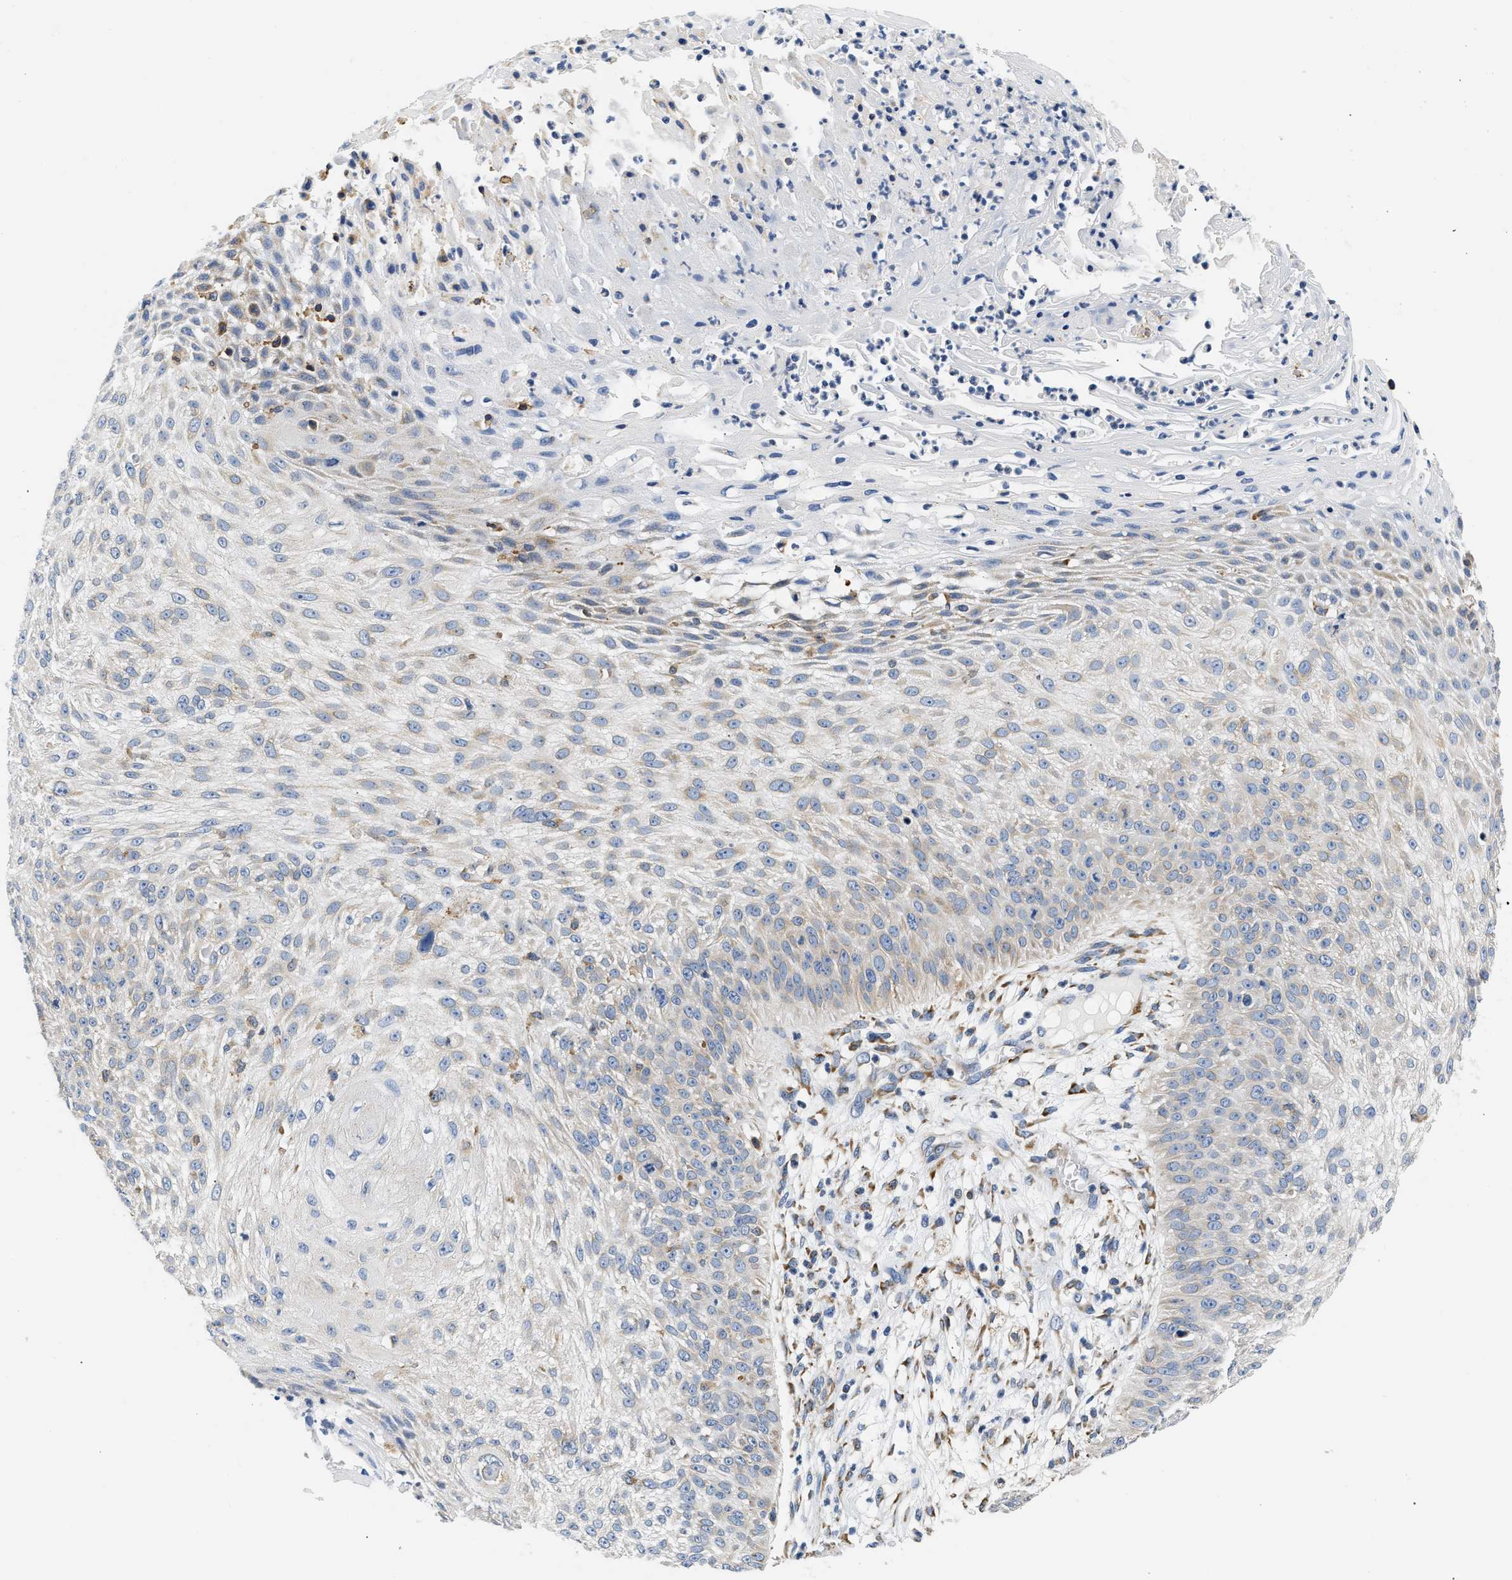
{"staining": {"intensity": "weak", "quantity": "<25%", "location": "cytoplasmic/membranous"}, "tissue": "skin cancer", "cell_type": "Tumor cells", "image_type": "cancer", "snomed": [{"axis": "morphology", "description": "Squamous cell carcinoma, NOS"}, {"axis": "topography", "description": "Skin"}], "caption": "Skin cancer was stained to show a protein in brown. There is no significant staining in tumor cells. The staining was performed using DAB (3,3'-diaminobenzidine) to visualize the protein expression in brown, while the nuclei were stained in blue with hematoxylin (Magnification: 20x).", "gene": "HDHD3", "patient": {"sex": "female", "age": 80}}